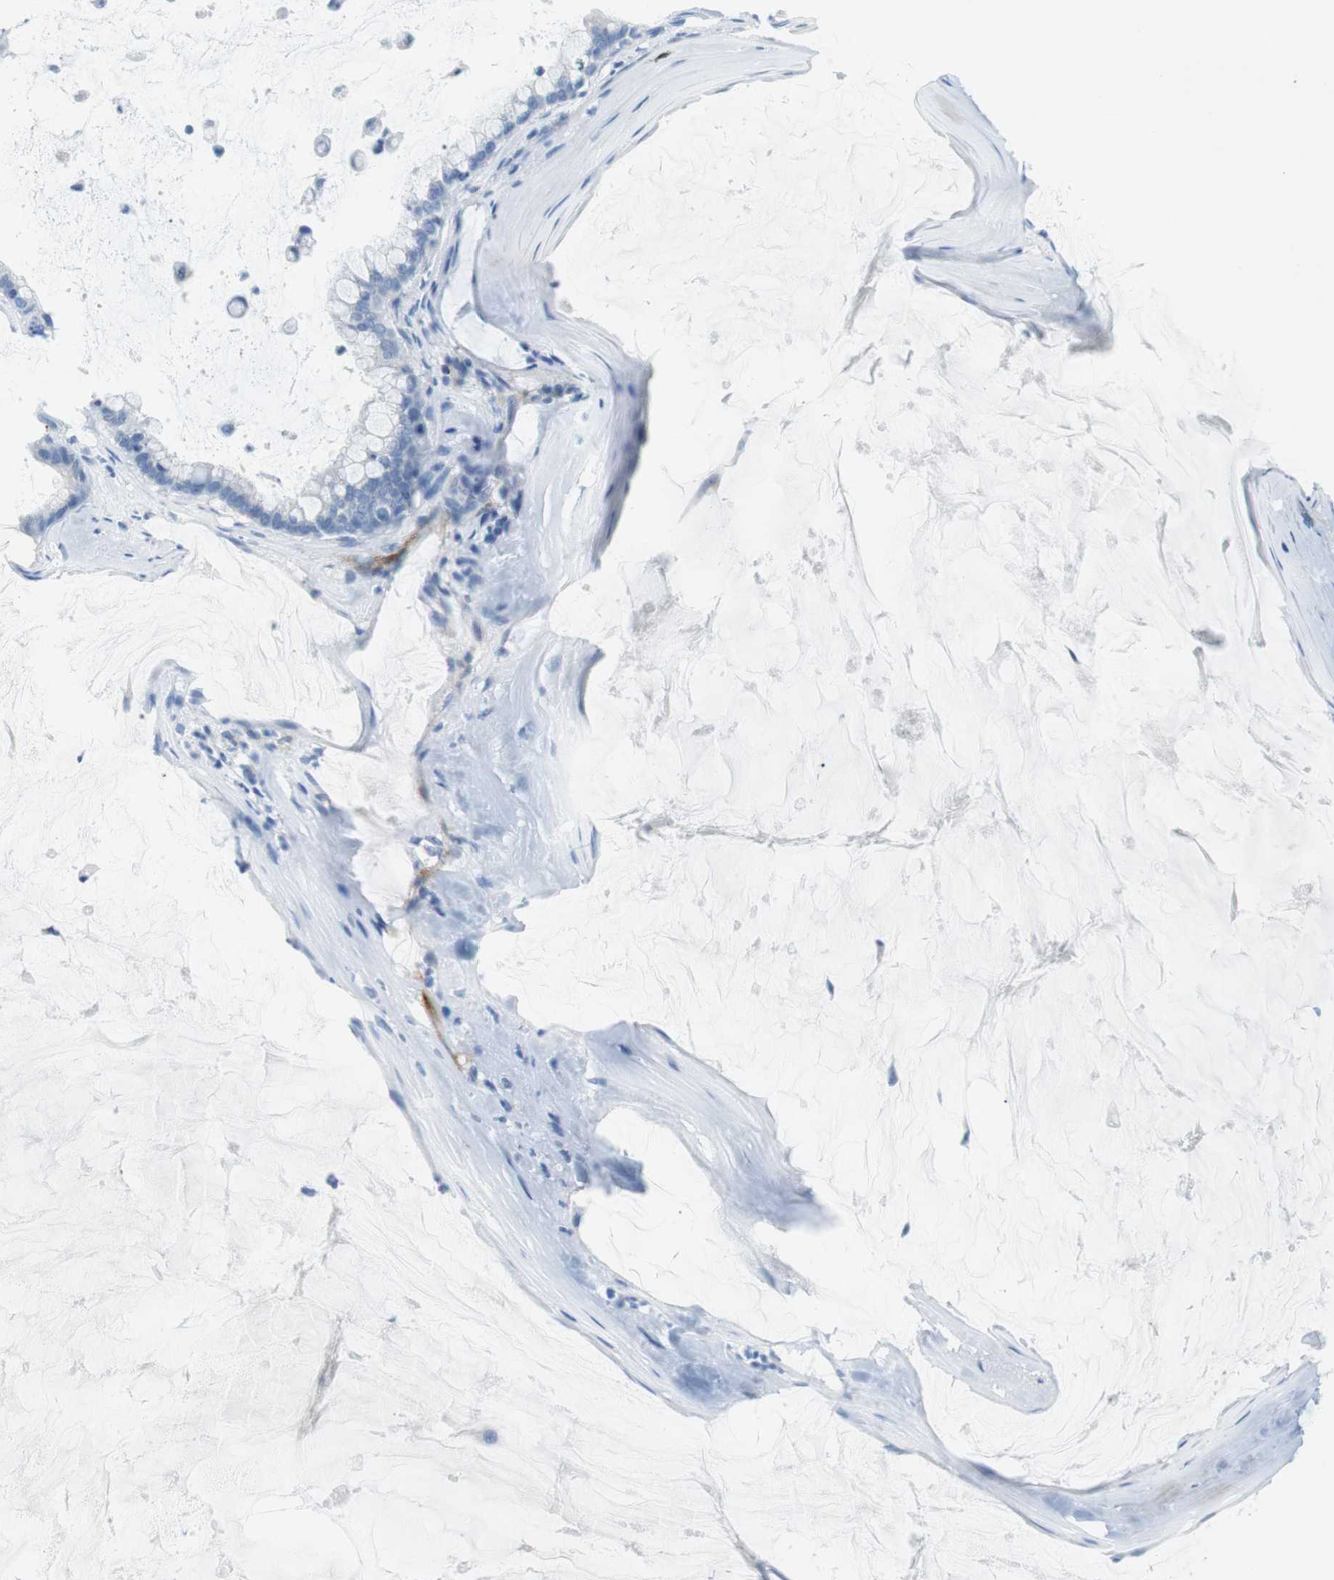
{"staining": {"intensity": "negative", "quantity": "none", "location": "none"}, "tissue": "pancreatic cancer", "cell_type": "Tumor cells", "image_type": "cancer", "snomed": [{"axis": "morphology", "description": "Adenocarcinoma, NOS"}, {"axis": "topography", "description": "Pancreas"}], "caption": "High magnification brightfield microscopy of pancreatic cancer stained with DAB (brown) and counterstained with hematoxylin (blue): tumor cells show no significant staining. The staining is performed using DAB brown chromogen with nuclei counter-stained in using hematoxylin.", "gene": "TNFRSF4", "patient": {"sex": "male", "age": 41}}